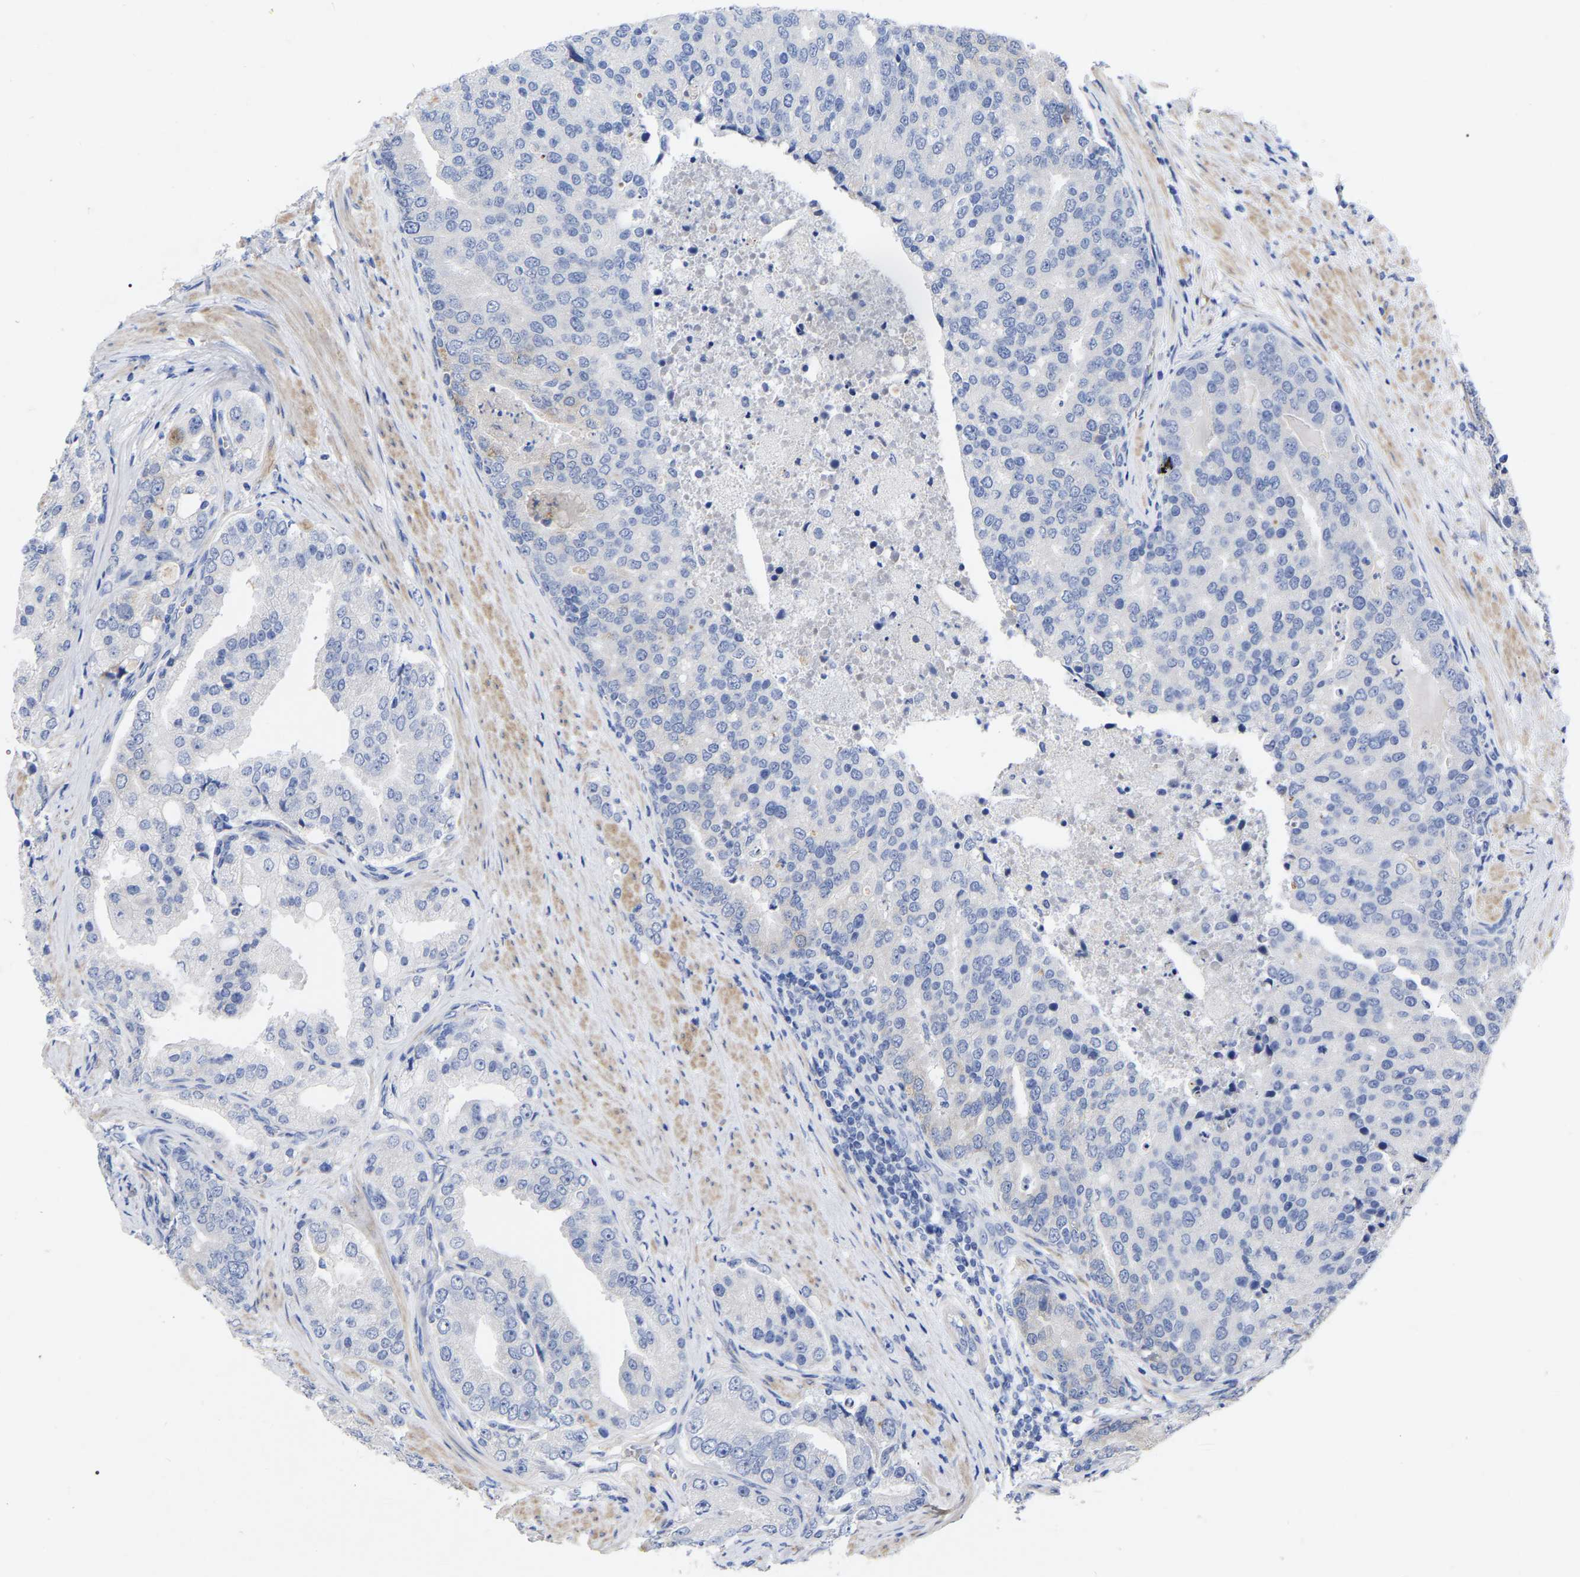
{"staining": {"intensity": "negative", "quantity": "none", "location": "none"}, "tissue": "prostate cancer", "cell_type": "Tumor cells", "image_type": "cancer", "snomed": [{"axis": "morphology", "description": "Adenocarcinoma, High grade"}, {"axis": "topography", "description": "Prostate"}], "caption": "IHC histopathology image of neoplastic tissue: high-grade adenocarcinoma (prostate) stained with DAB (3,3'-diaminobenzidine) demonstrates no significant protein expression in tumor cells.", "gene": "GDF3", "patient": {"sex": "male", "age": 50}}